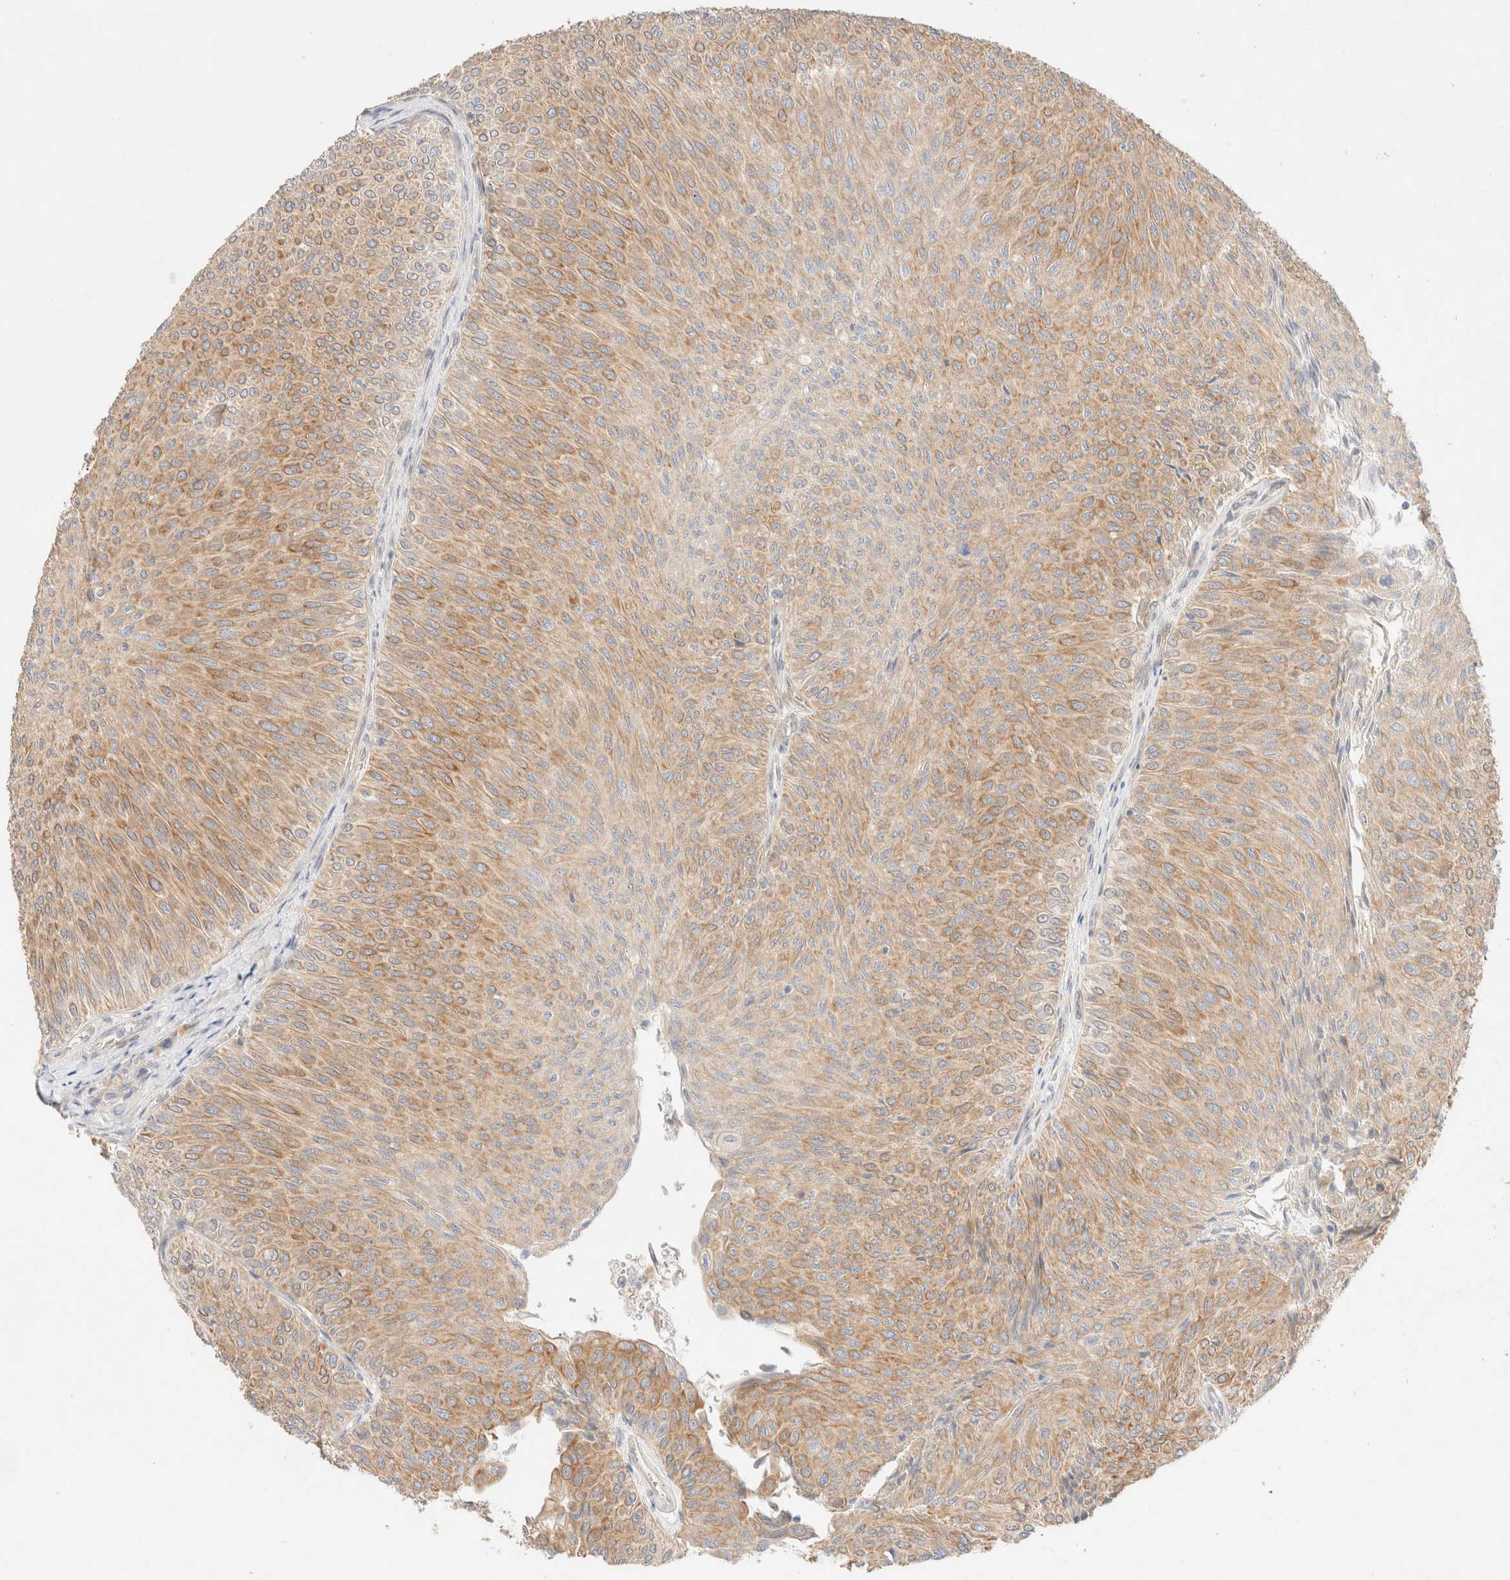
{"staining": {"intensity": "moderate", "quantity": ">75%", "location": "cytoplasmic/membranous"}, "tissue": "urothelial cancer", "cell_type": "Tumor cells", "image_type": "cancer", "snomed": [{"axis": "morphology", "description": "Urothelial carcinoma, Low grade"}, {"axis": "topography", "description": "Urinary bladder"}], "caption": "Immunohistochemistry (IHC) of urothelial carcinoma (low-grade) demonstrates medium levels of moderate cytoplasmic/membranous positivity in about >75% of tumor cells.", "gene": "CSNK1E", "patient": {"sex": "male", "age": 78}}